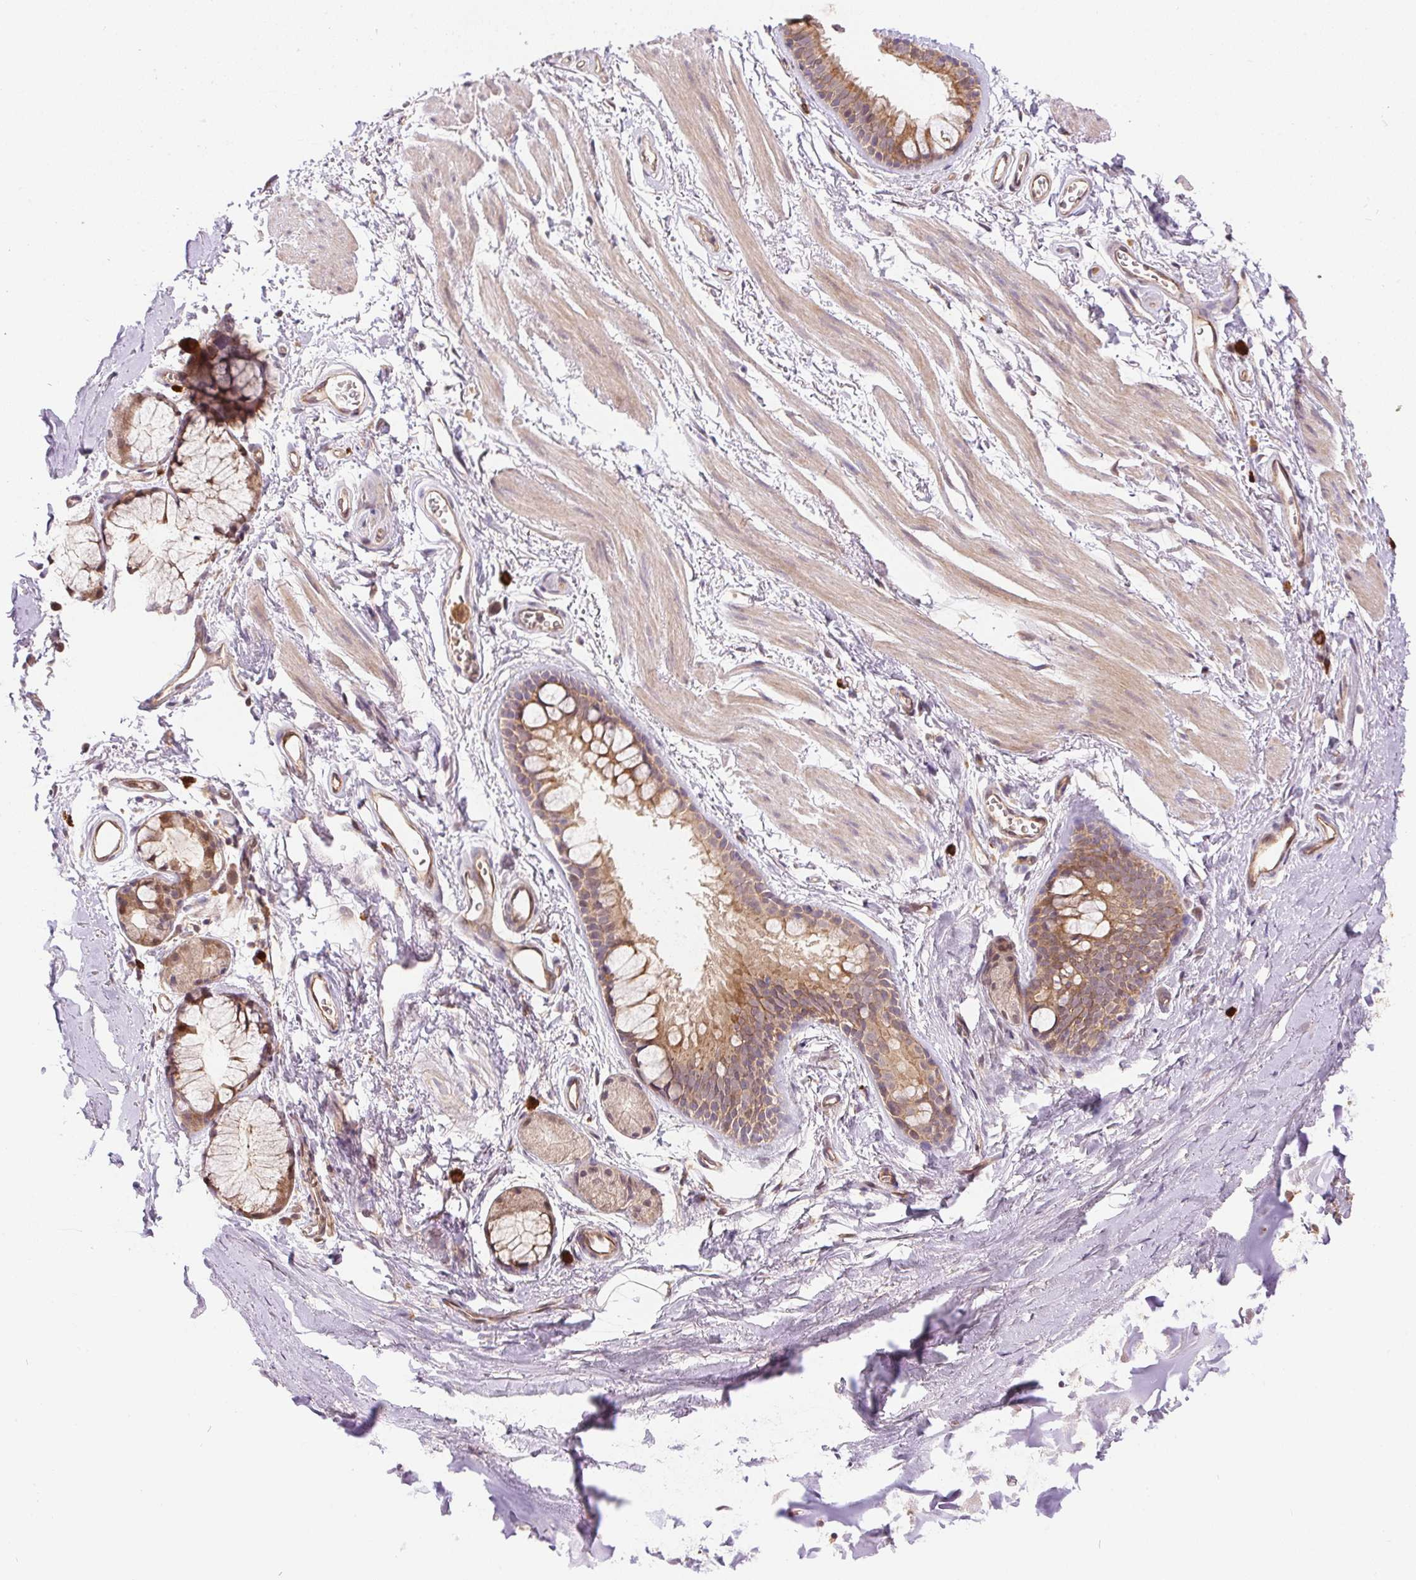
{"staining": {"intensity": "weak", "quantity": "<25%", "location": "cytoplasmic/membranous"}, "tissue": "soft tissue", "cell_type": "Fibroblasts", "image_type": "normal", "snomed": [{"axis": "morphology", "description": "Normal tissue, NOS"}, {"axis": "topography", "description": "Cartilage tissue"}, {"axis": "topography", "description": "Bronchus"}], "caption": "Image shows no significant protein expression in fibroblasts of unremarkable soft tissue. Brightfield microscopy of immunohistochemistry stained with DAB (brown) and hematoxylin (blue), captured at high magnification.", "gene": "NUDT16", "patient": {"sex": "female", "age": 79}}